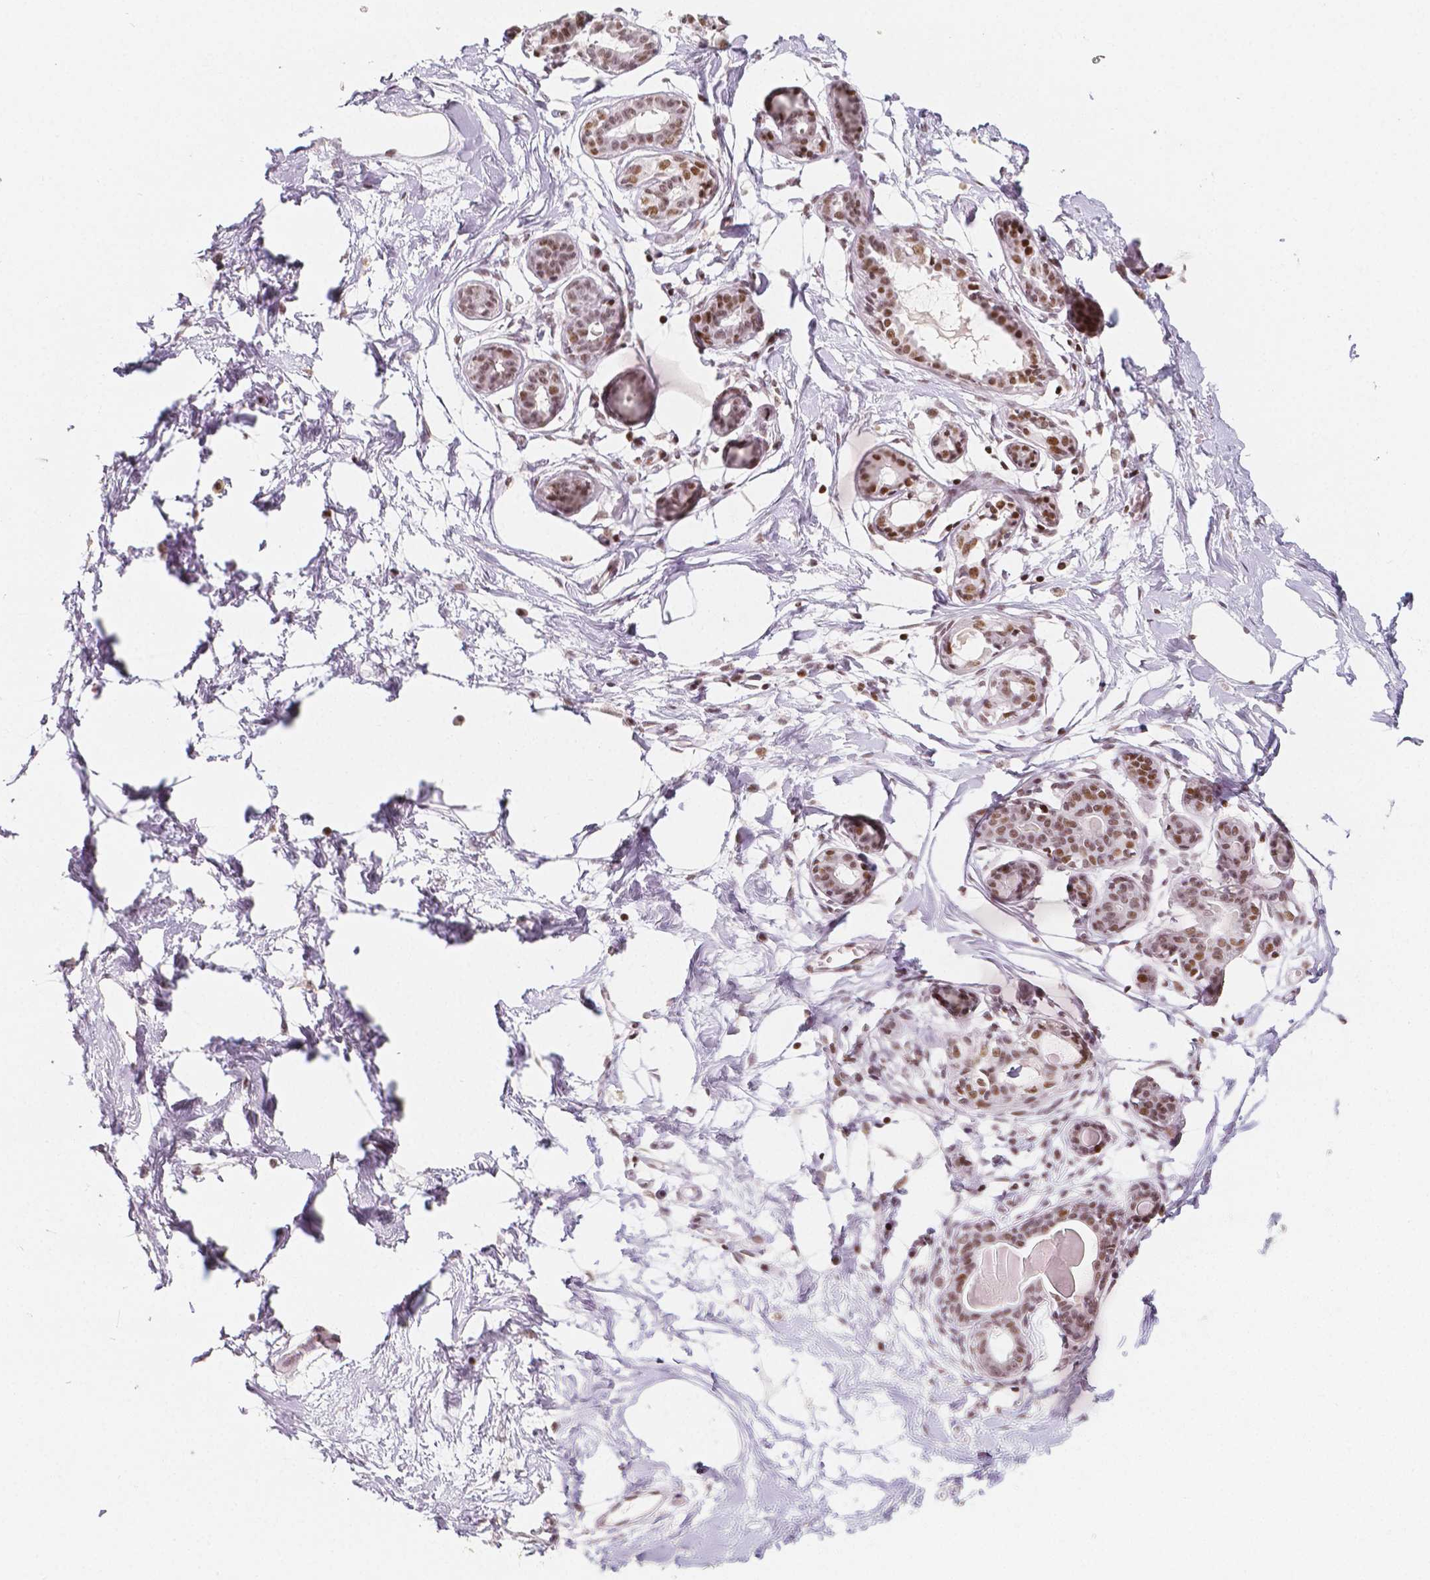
{"staining": {"intensity": "negative", "quantity": "none", "location": "none"}, "tissue": "breast", "cell_type": "Adipocytes", "image_type": "normal", "snomed": [{"axis": "morphology", "description": "Normal tissue, NOS"}, {"axis": "topography", "description": "Breast"}], "caption": "High magnification brightfield microscopy of unremarkable breast stained with DAB (brown) and counterstained with hematoxylin (blue): adipocytes show no significant staining. (DAB IHC with hematoxylin counter stain).", "gene": "HDAC1", "patient": {"sex": "female", "age": 45}}